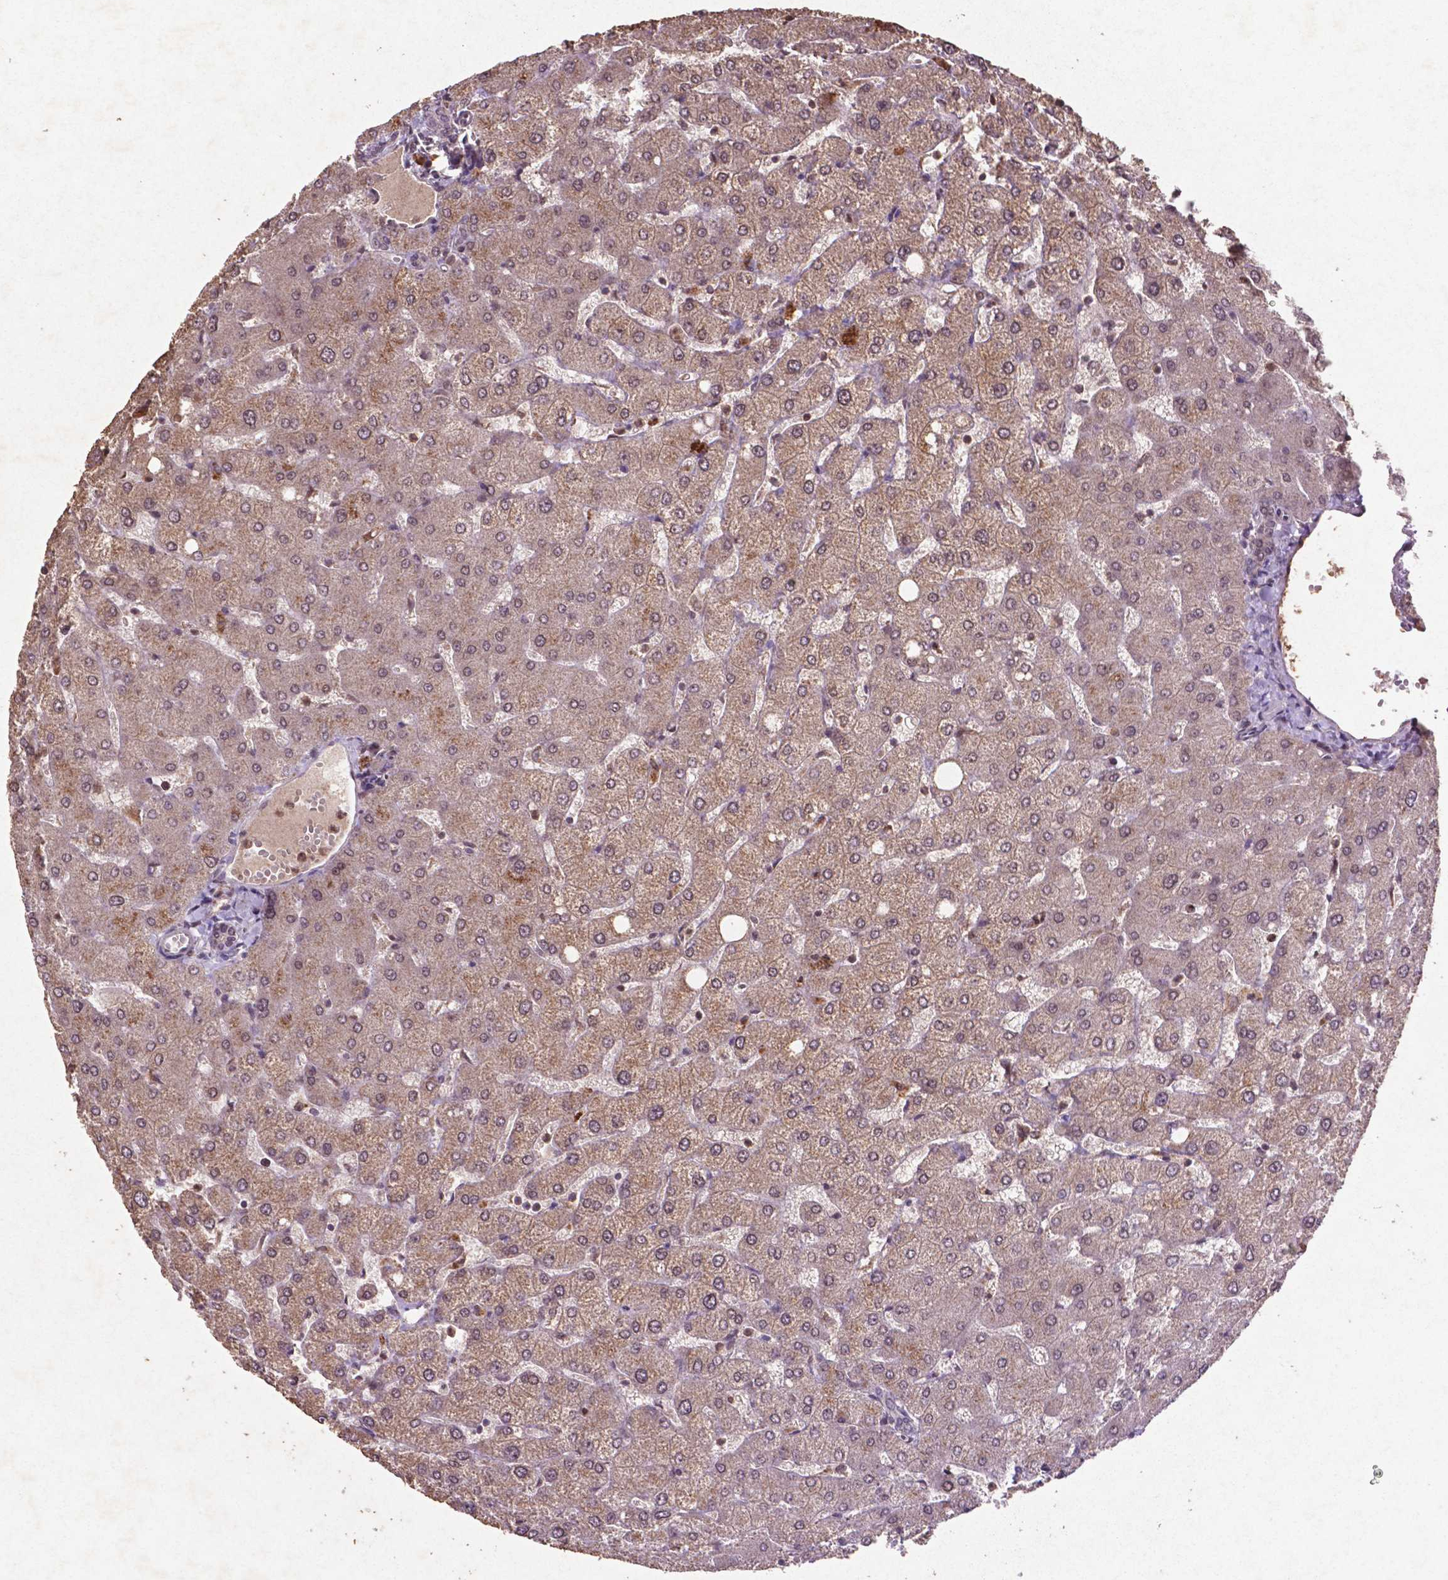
{"staining": {"intensity": "negative", "quantity": "none", "location": "none"}, "tissue": "liver", "cell_type": "Cholangiocytes", "image_type": "normal", "snomed": [{"axis": "morphology", "description": "Normal tissue, NOS"}, {"axis": "topography", "description": "Liver"}], "caption": "The immunohistochemistry histopathology image has no significant positivity in cholangiocytes of liver. (DAB (3,3'-diaminobenzidine) immunohistochemistry, high magnification).", "gene": "GLRX", "patient": {"sex": "female", "age": 54}}